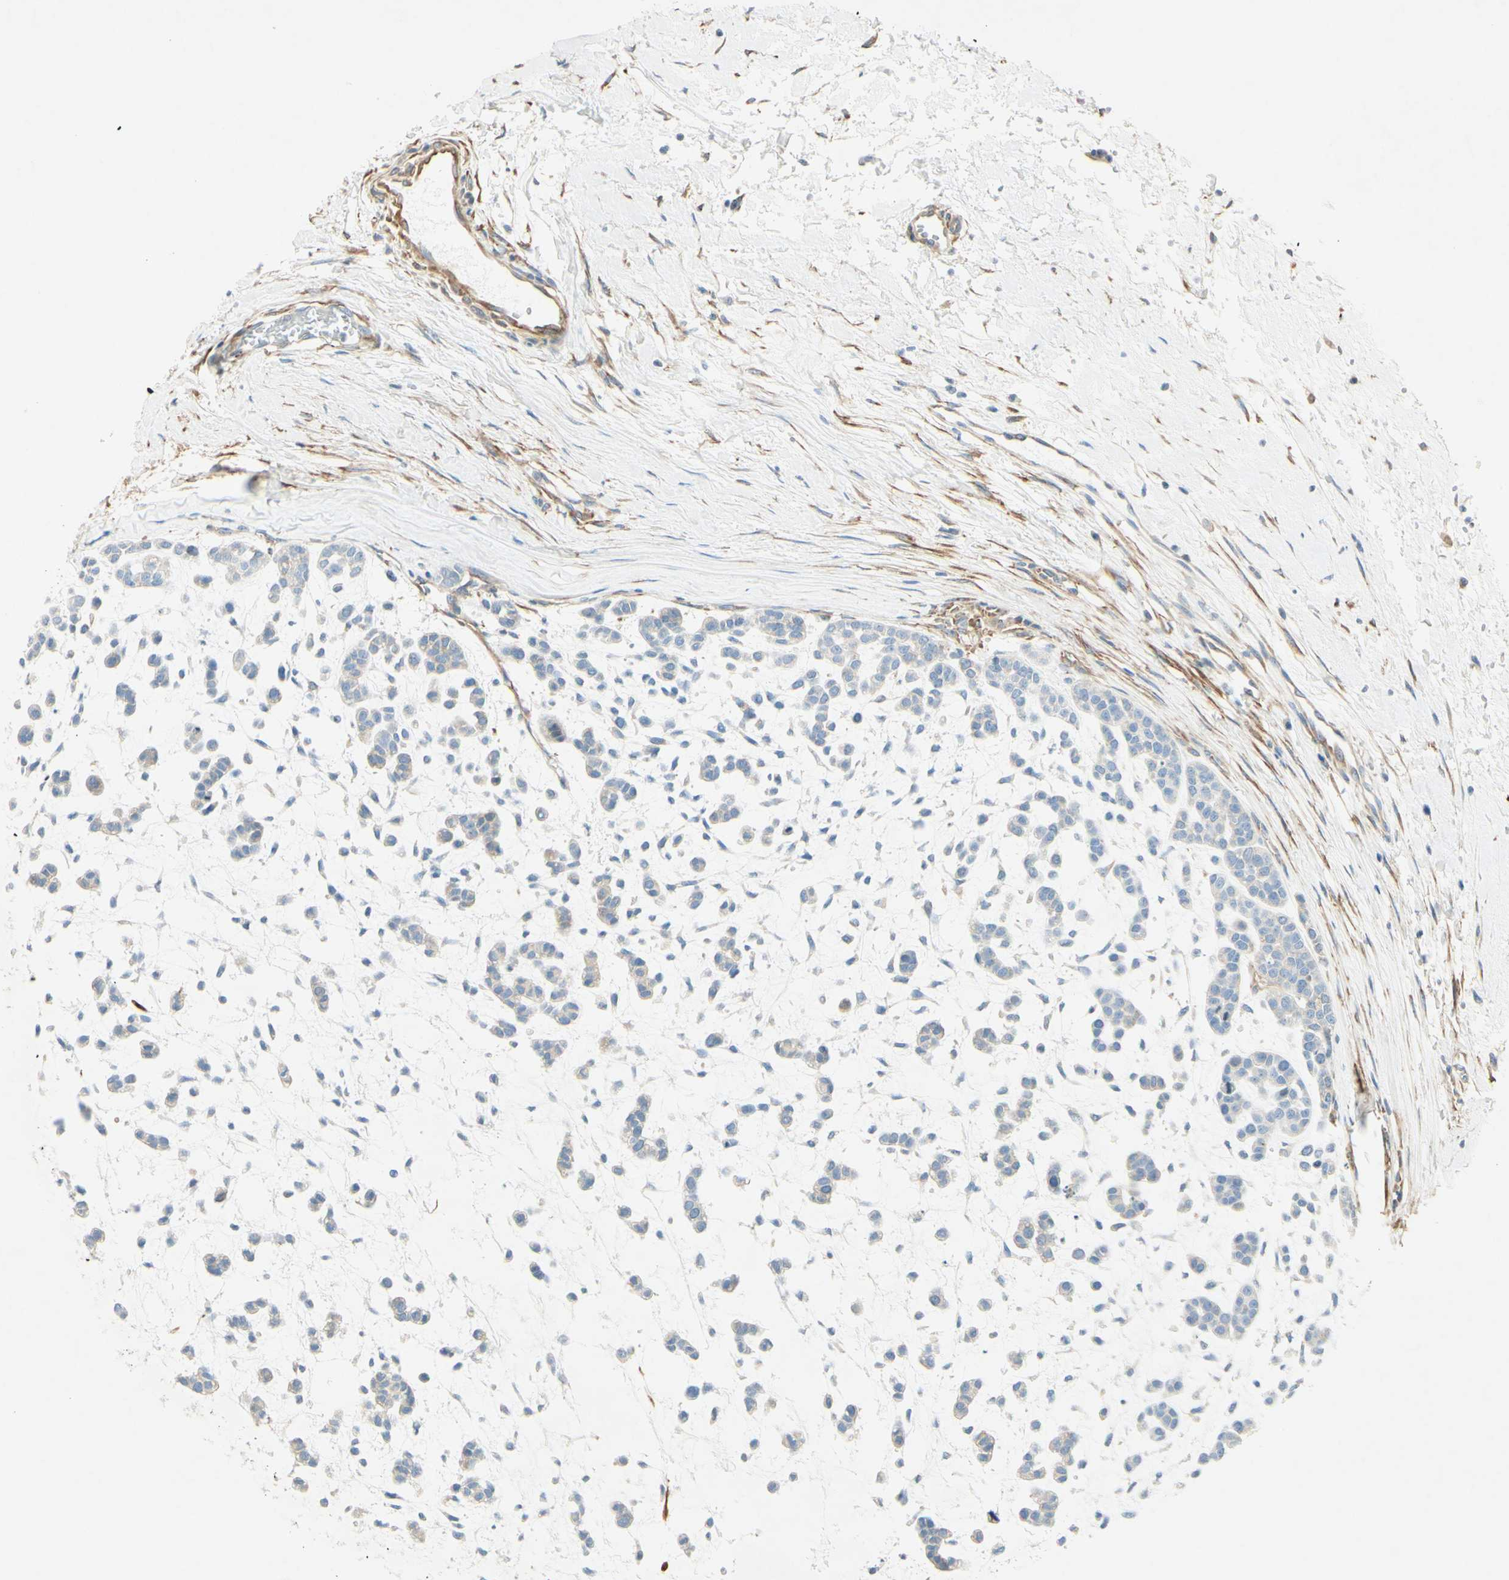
{"staining": {"intensity": "weak", "quantity": "25%-75%", "location": "cytoplasmic/membranous"}, "tissue": "head and neck cancer", "cell_type": "Tumor cells", "image_type": "cancer", "snomed": [{"axis": "morphology", "description": "Adenocarcinoma, NOS"}, {"axis": "morphology", "description": "Adenoma, NOS"}, {"axis": "topography", "description": "Head-Neck"}], "caption": "This photomicrograph demonstrates IHC staining of adenocarcinoma (head and neck), with low weak cytoplasmic/membranous staining in about 25%-75% of tumor cells.", "gene": "MAP1B", "patient": {"sex": "female", "age": 55}}